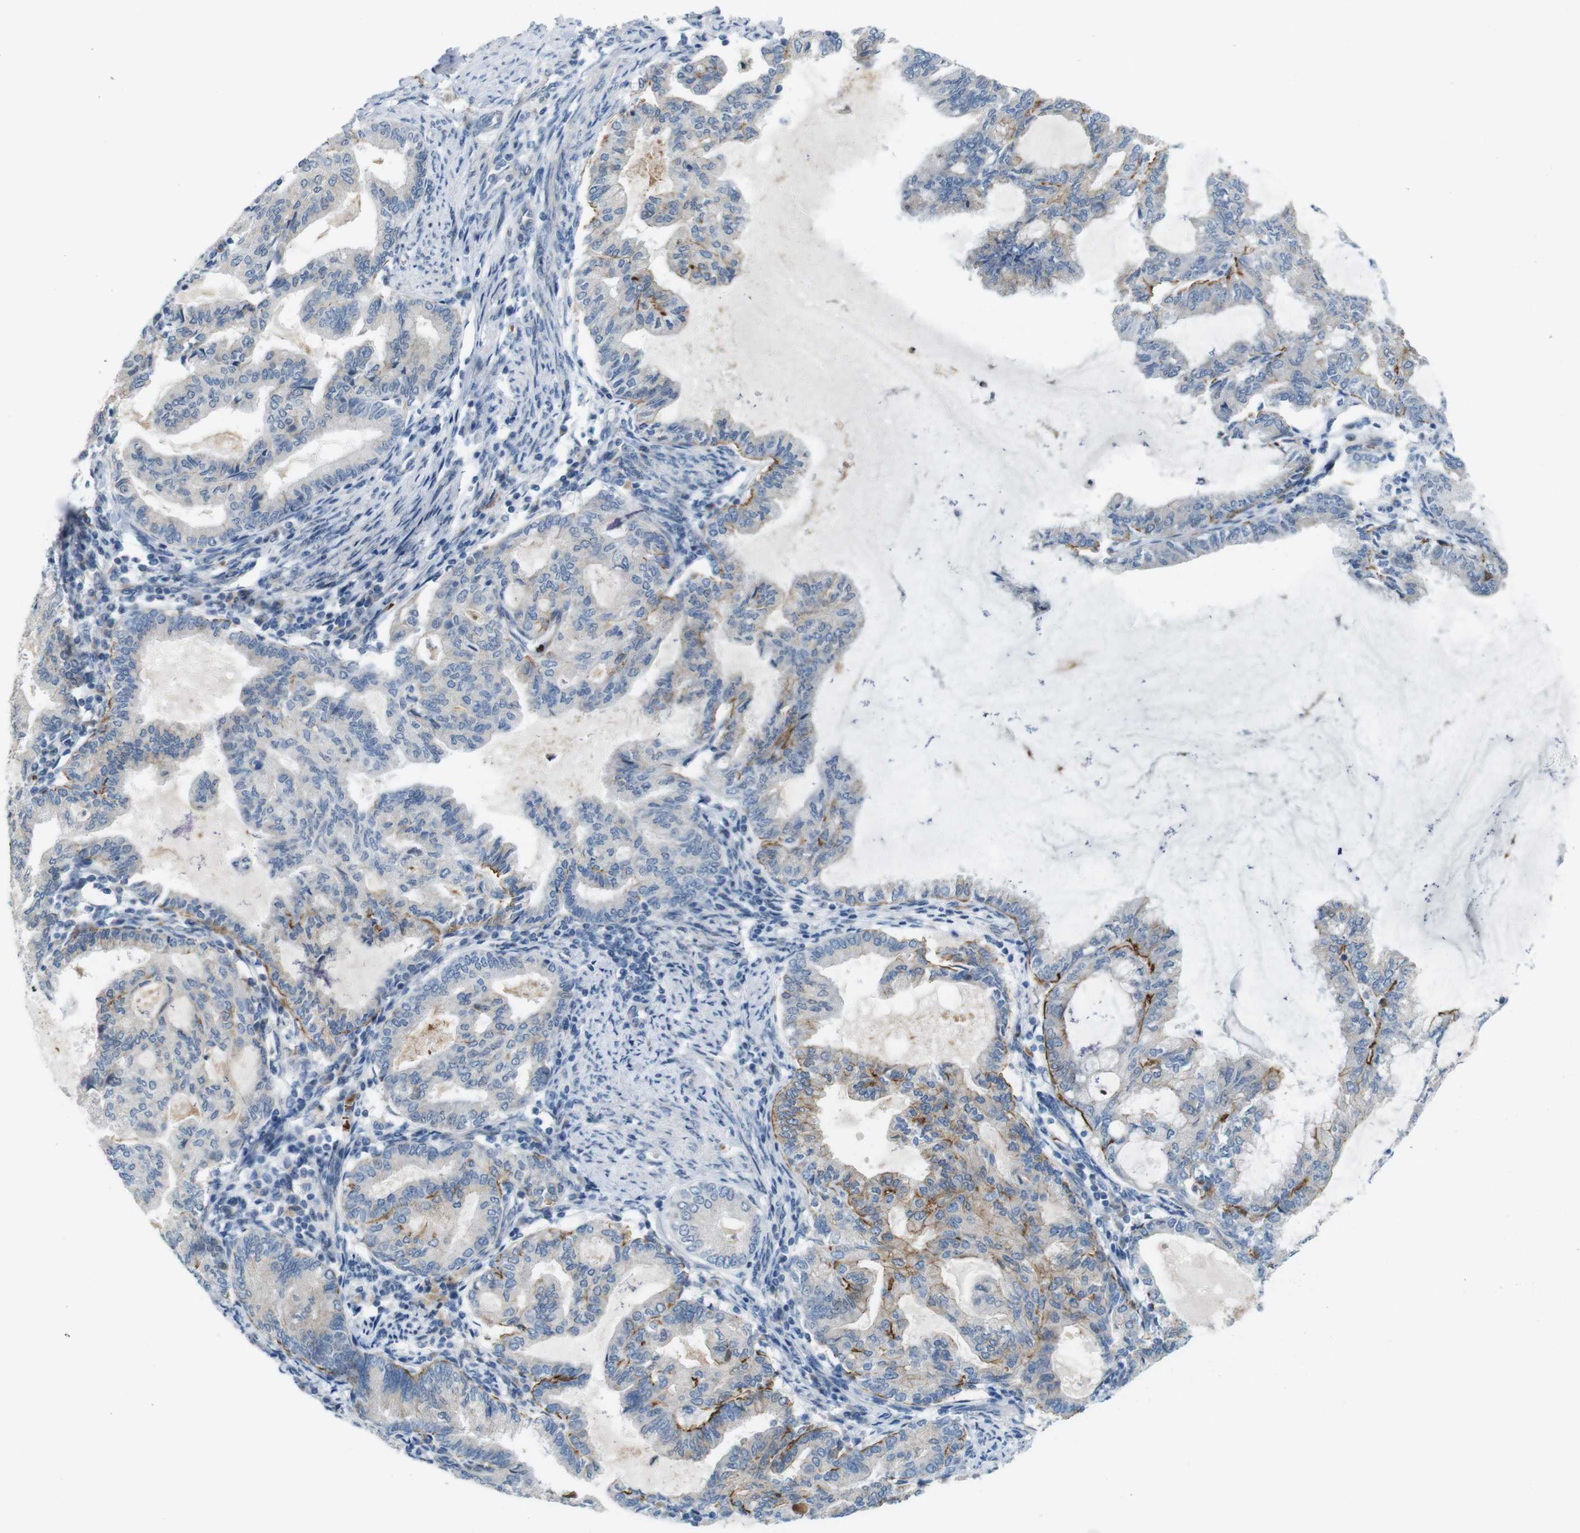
{"staining": {"intensity": "weak", "quantity": ">75%", "location": "cytoplasmic/membranous"}, "tissue": "endometrial cancer", "cell_type": "Tumor cells", "image_type": "cancer", "snomed": [{"axis": "morphology", "description": "Adenocarcinoma, NOS"}, {"axis": "topography", "description": "Endometrium"}], "caption": "High-power microscopy captured an IHC micrograph of endometrial cancer (adenocarcinoma), revealing weak cytoplasmic/membranous positivity in about >75% of tumor cells.", "gene": "SKI", "patient": {"sex": "female", "age": 86}}